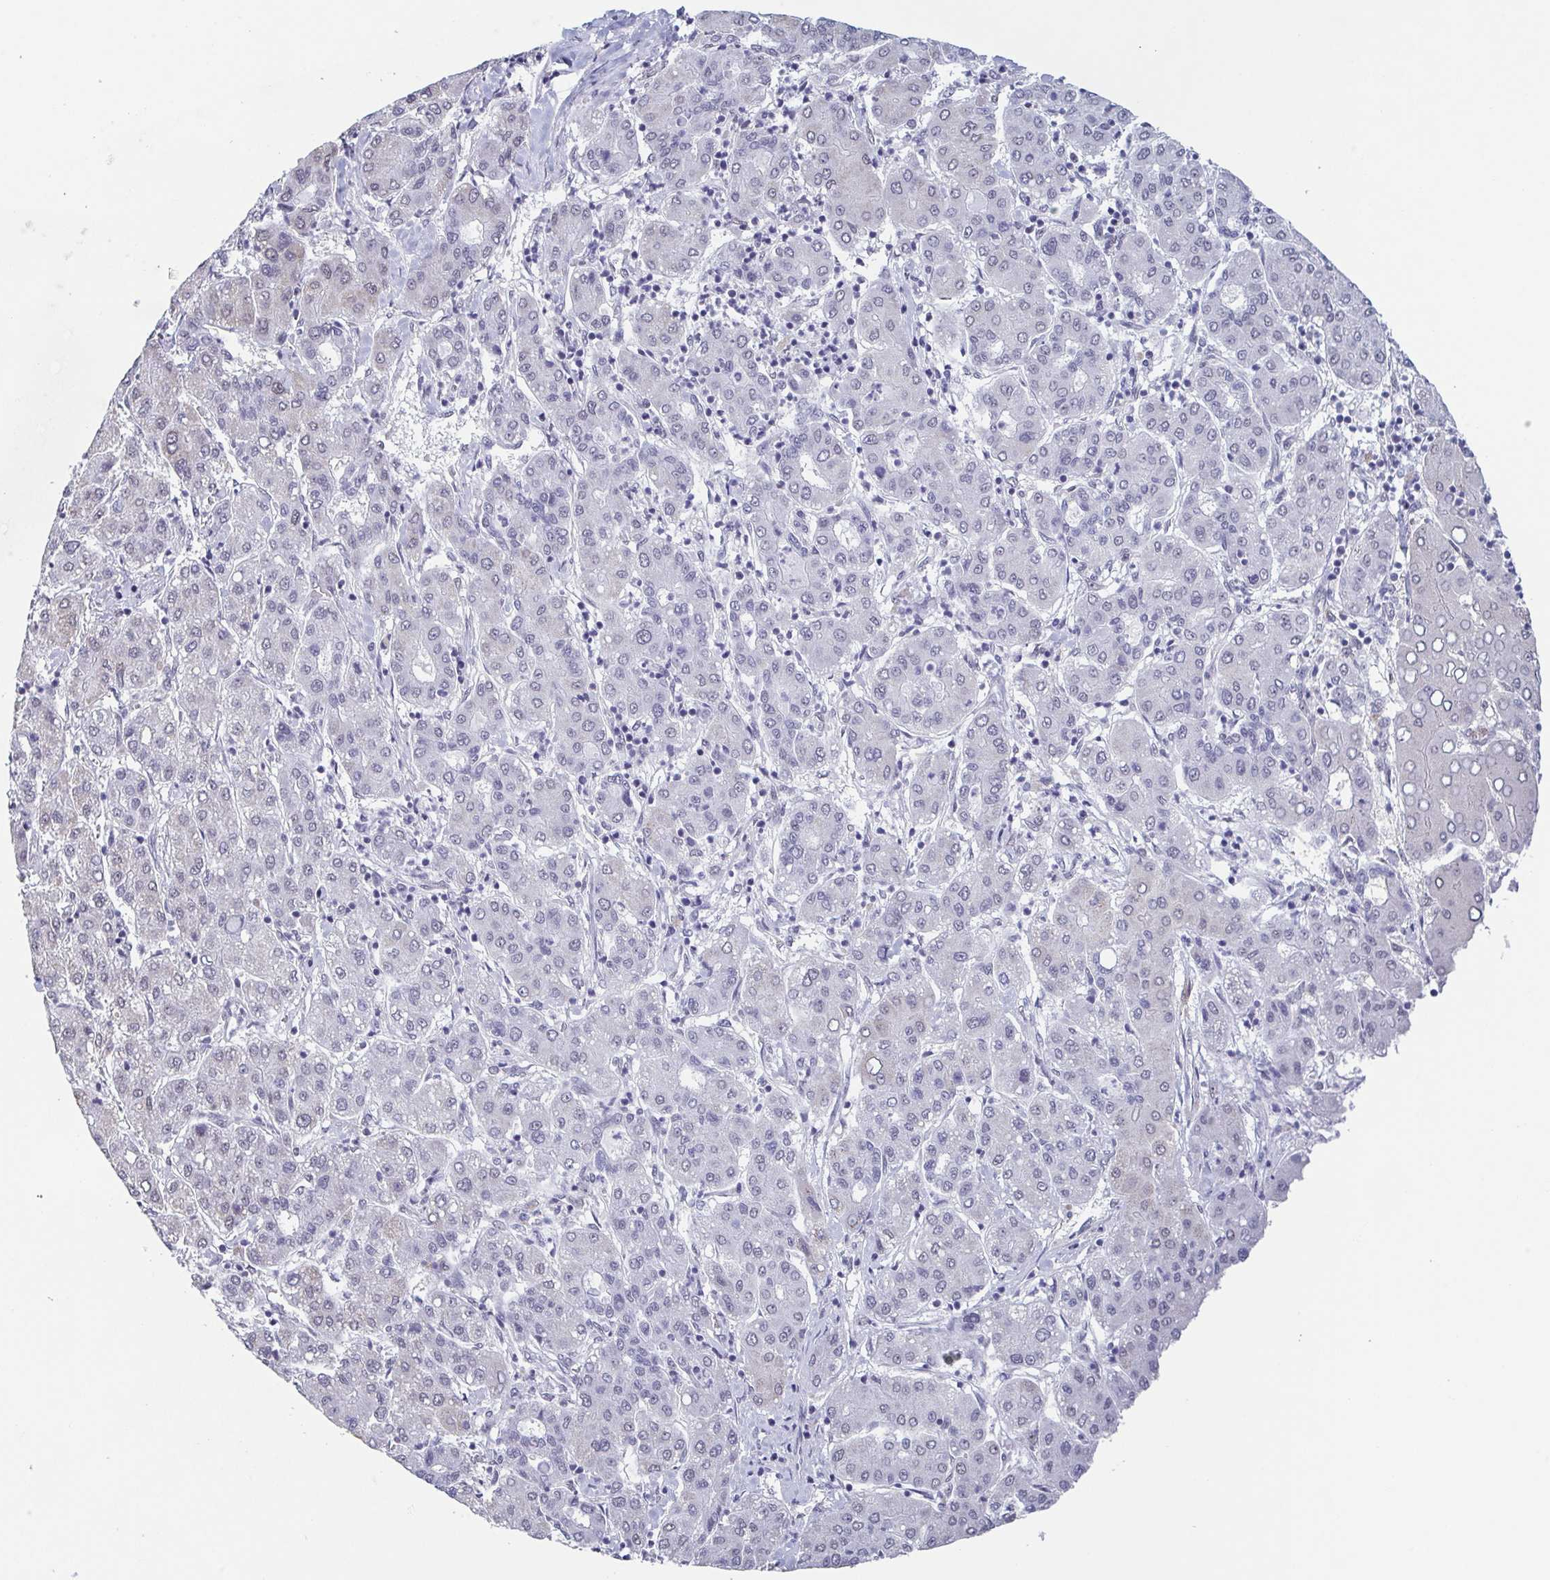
{"staining": {"intensity": "negative", "quantity": "none", "location": "none"}, "tissue": "liver cancer", "cell_type": "Tumor cells", "image_type": "cancer", "snomed": [{"axis": "morphology", "description": "Carcinoma, Hepatocellular, NOS"}, {"axis": "topography", "description": "Liver"}], "caption": "Photomicrograph shows no protein expression in tumor cells of liver cancer tissue. The staining is performed using DAB (3,3'-diaminobenzidine) brown chromogen with nuclei counter-stained in using hematoxylin.", "gene": "TMEM92", "patient": {"sex": "male", "age": 65}}